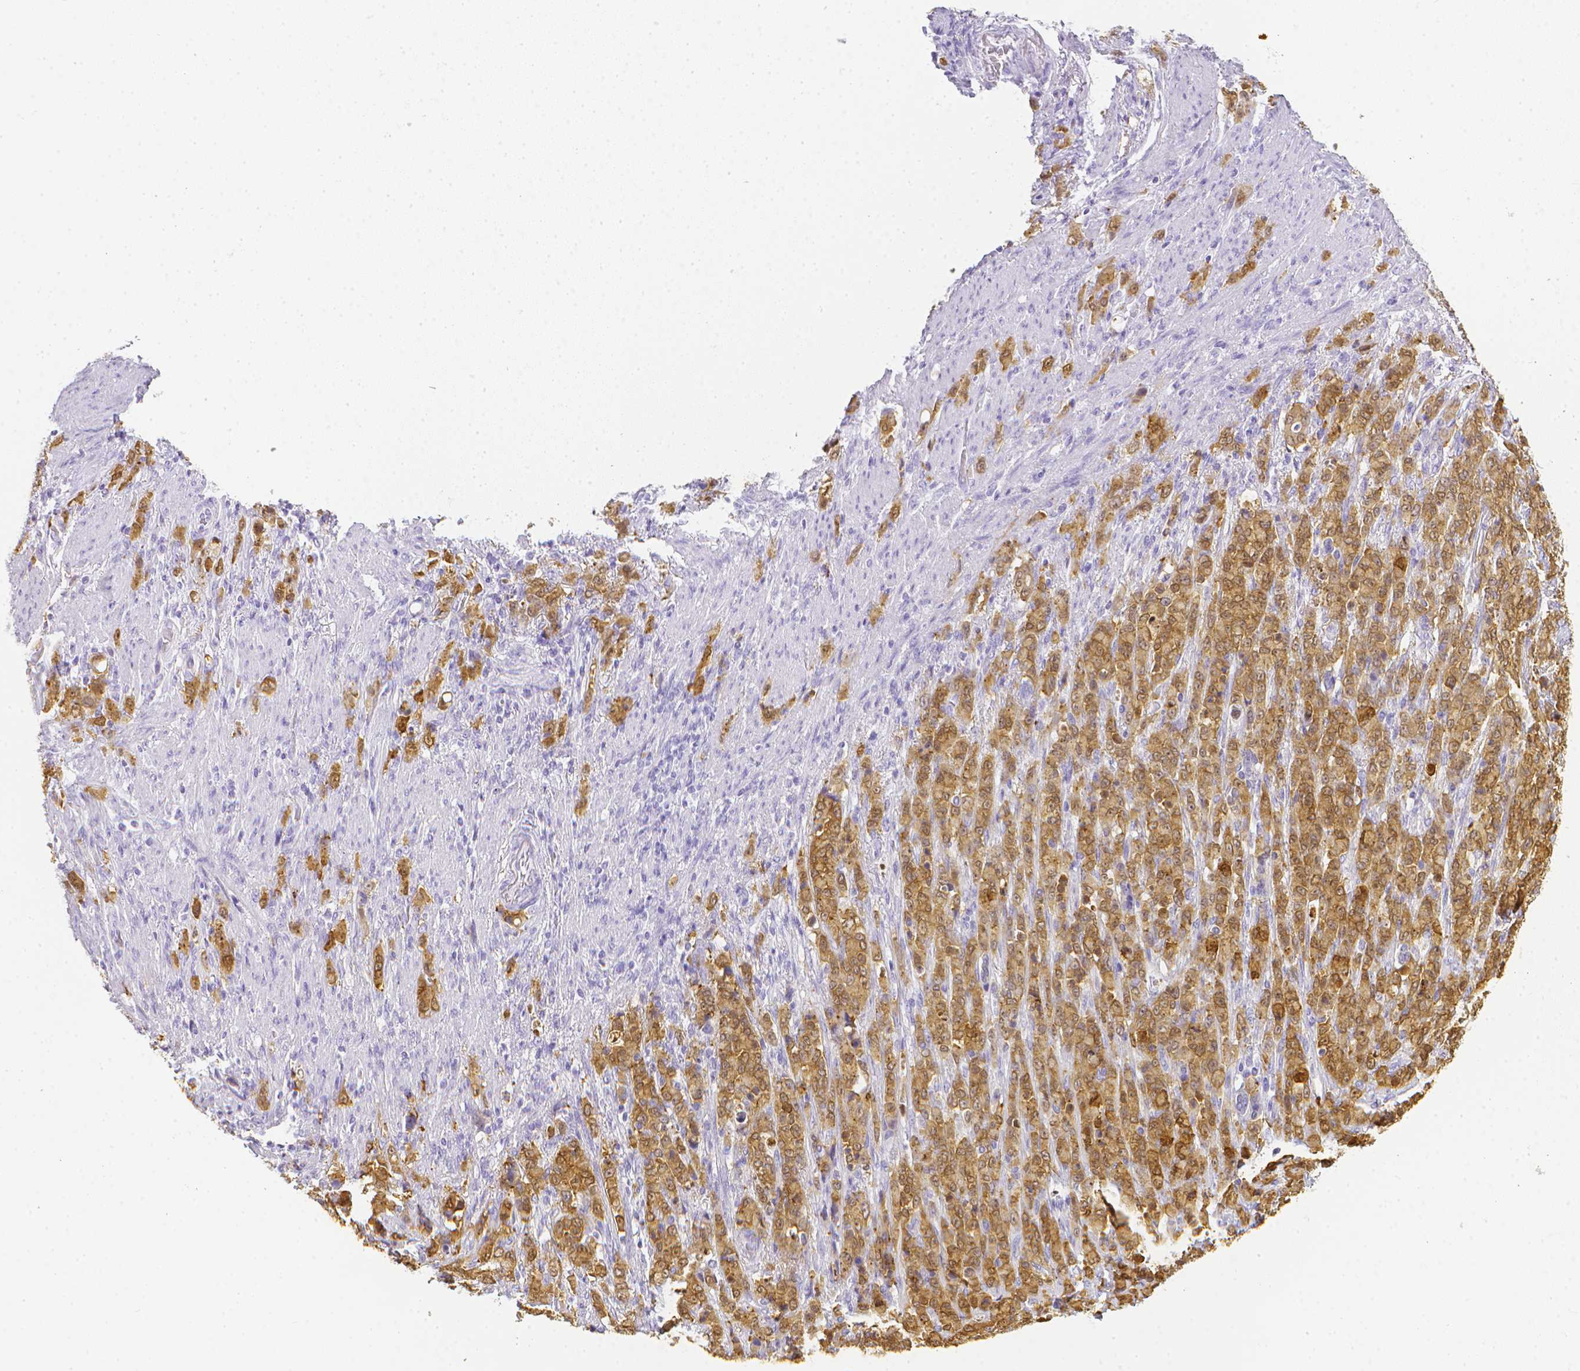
{"staining": {"intensity": "moderate", "quantity": ">75%", "location": "cytoplasmic/membranous,nuclear"}, "tissue": "stomach cancer", "cell_type": "Tumor cells", "image_type": "cancer", "snomed": [{"axis": "morphology", "description": "Adenocarcinoma, NOS"}, {"axis": "topography", "description": "Stomach"}], "caption": "High-power microscopy captured an immunohistochemistry micrograph of stomach adenocarcinoma, revealing moderate cytoplasmic/membranous and nuclear expression in about >75% of tumor cells.", "gene": "LGALS4", "patient": {"sex": "female", "age": 79}}